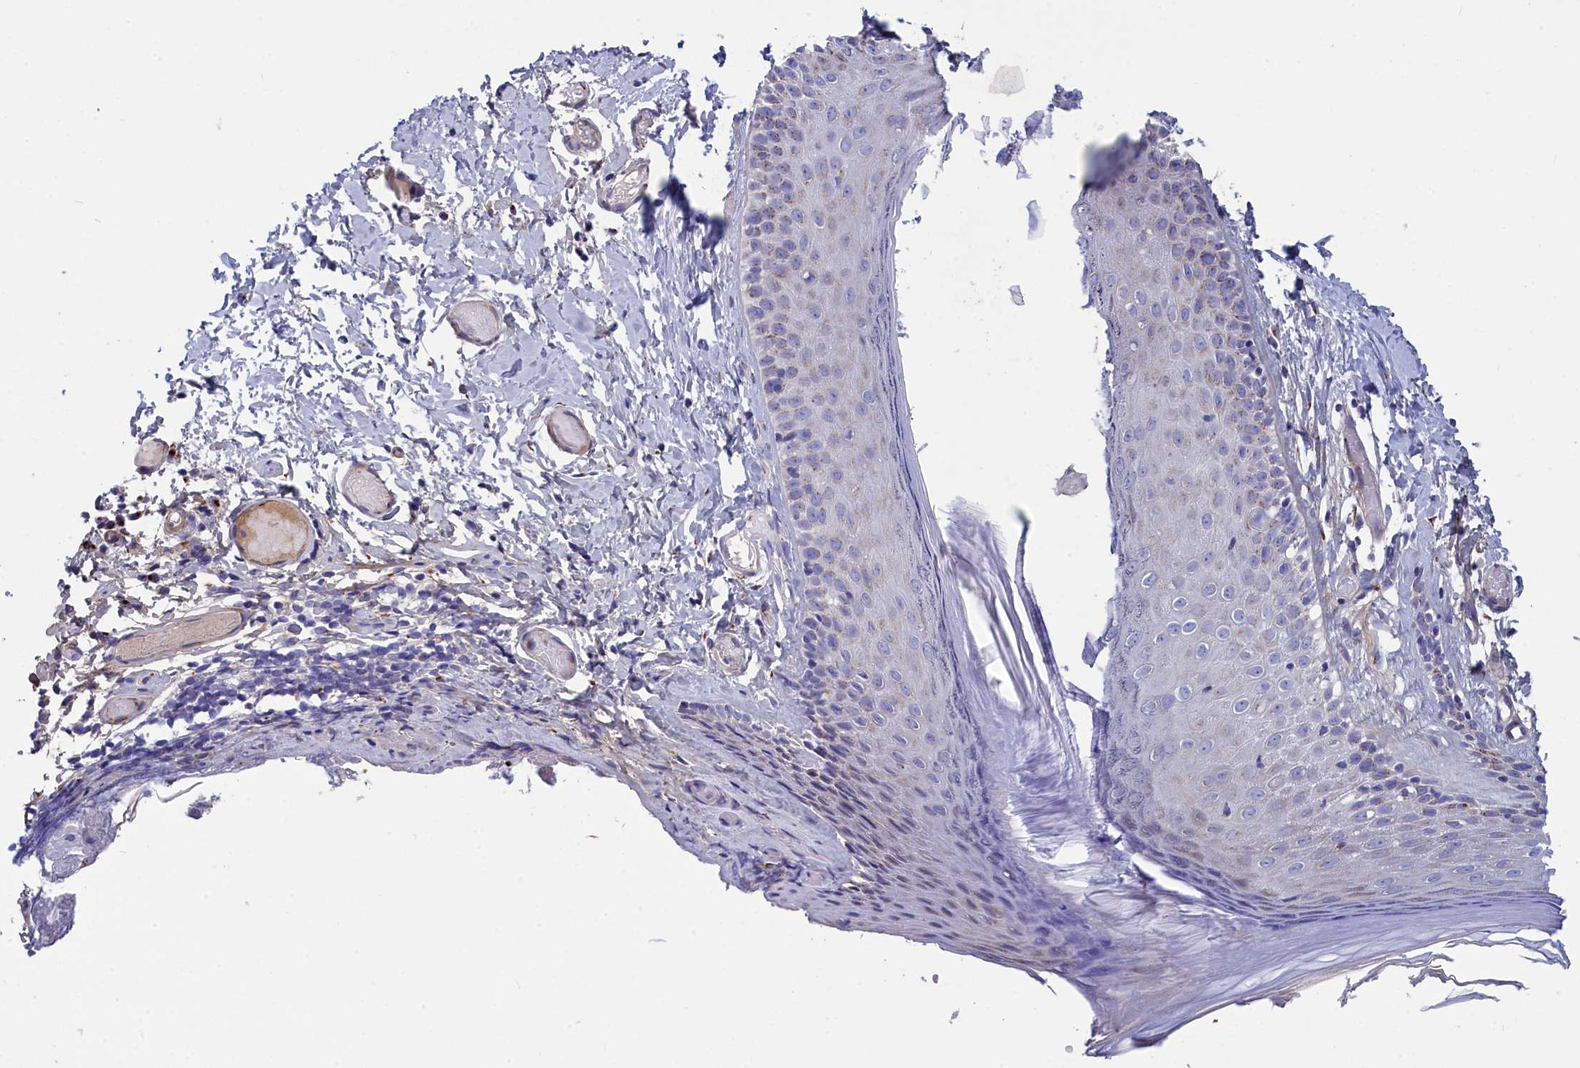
{"staining": {"intensity": "moderate", "quantity": "<25%", "location": "cytoplasmic/membranous"}, "tissue": "skin", "cell_type": "Epidermal cells", "image_type": "normal", "snomed": [{"axis": "morphology", "description": "Normal tissue, NOS"}, {"axis": "topography", "description": "Adipose tissue"}, {"axis": "topography", "description": "Vascular tissue"}, {"axis": "topography", "description": "Vulva"}, {"axis": "topography", "description": "Peripheral nerve tissue"}], "caption": "Moderate cytoplasmic/membranous expression for a protein is present in approximately <25% of epidermal cells of benign skin using immunohistochemistry (IHC).", "gene": "TUBGCP4", "patient": {"sex": "female", "age": 86}}